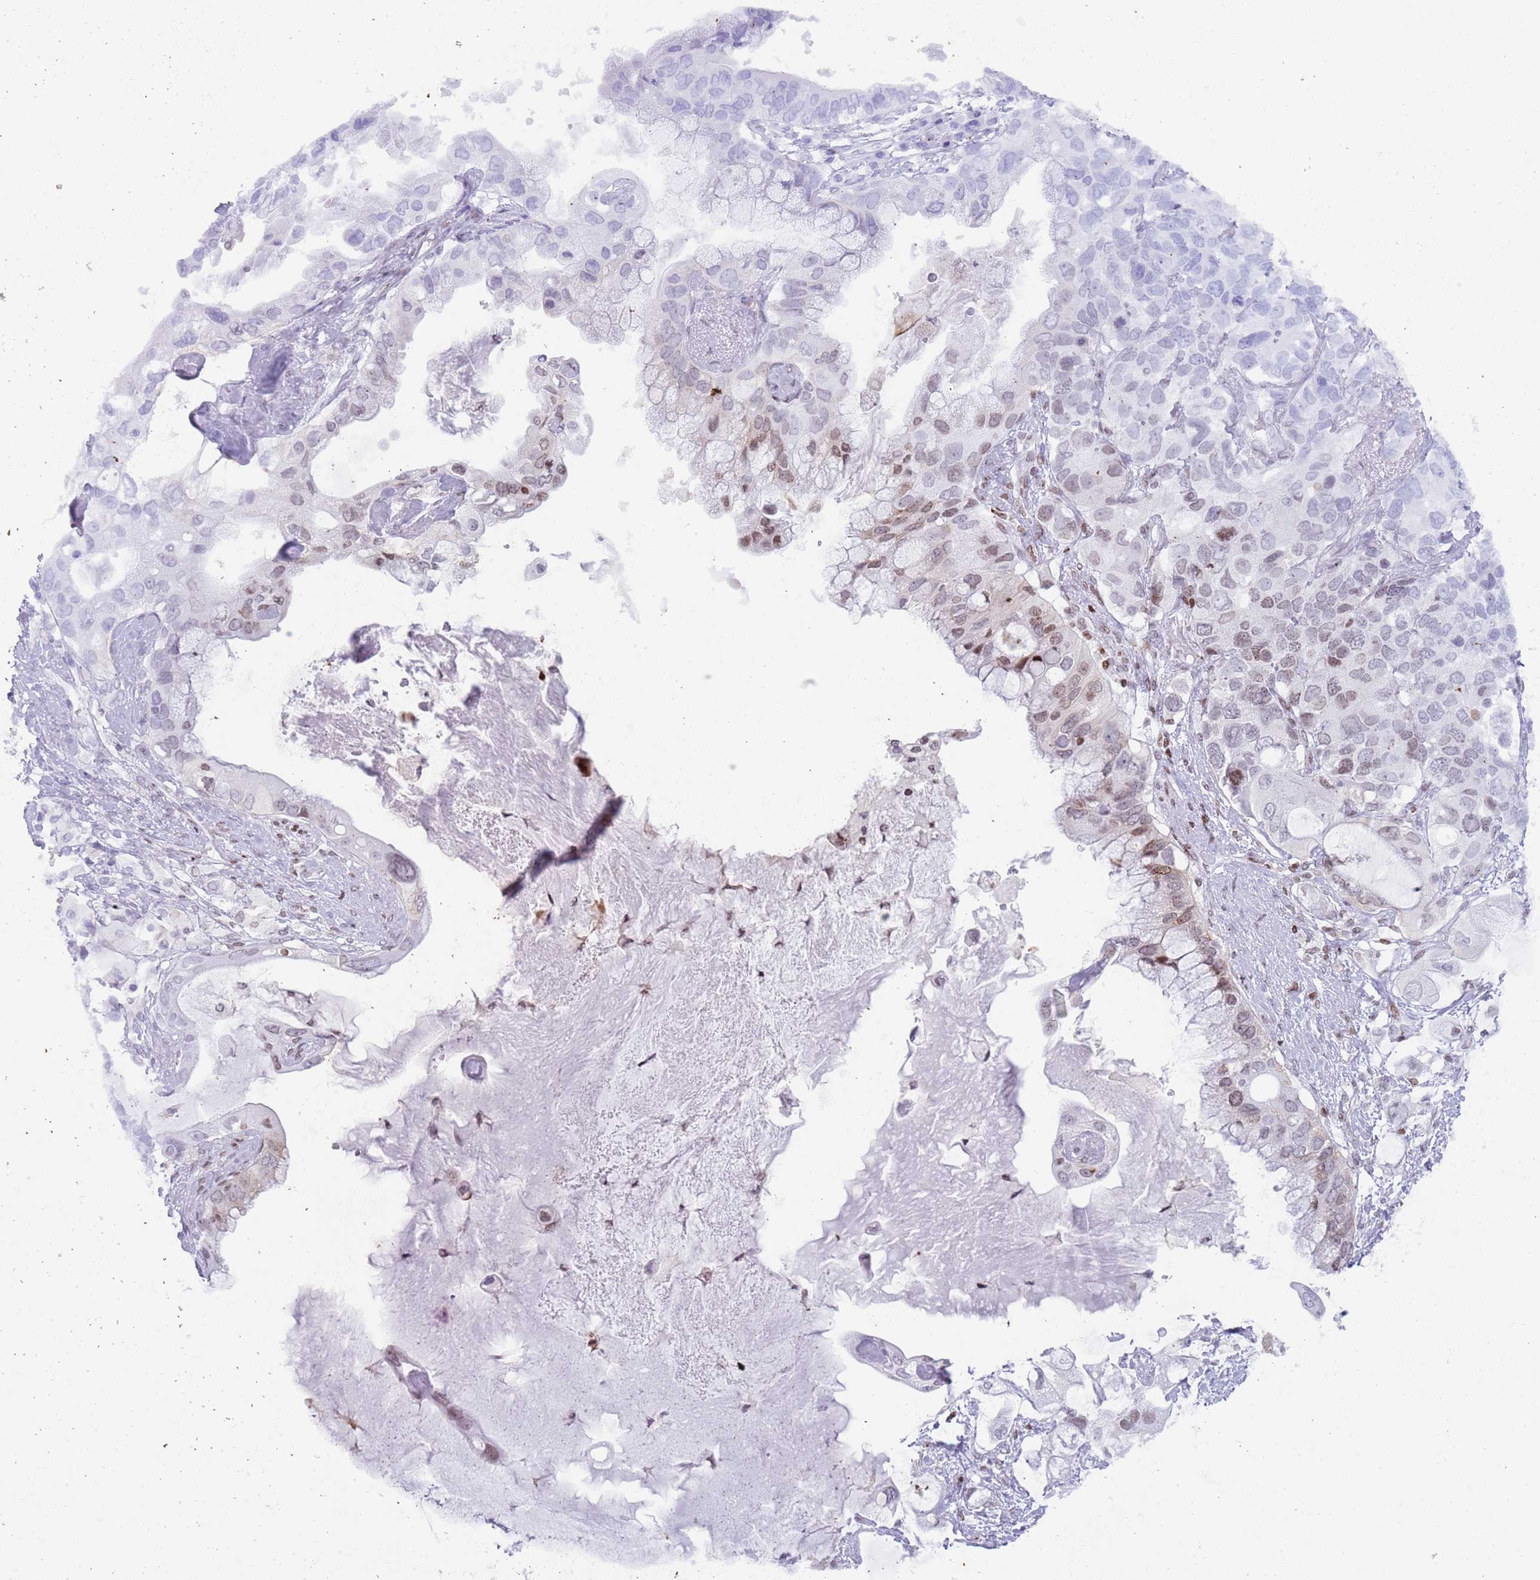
{"staining": {"intensity": "moderate", "quantity": "<25%", "location": "nuclear"}, "tissue": "pancreatic cancer", "cell_type": "Tumor cells", "image_type": "cancer", "snomed": [{"axis": "morphology", "description": "Adenocarcinoma, NOS"}, {"axis": "topography", "description": "Pancreas"}], "caption": "There is low levels of moderate nuclear staining in tumor cells of pancreatic cancer, as demonstrated by immunohistochemical staining (brown color).", "gene": "HDAC8", "patient": {"sex": "female", "age": 56}}